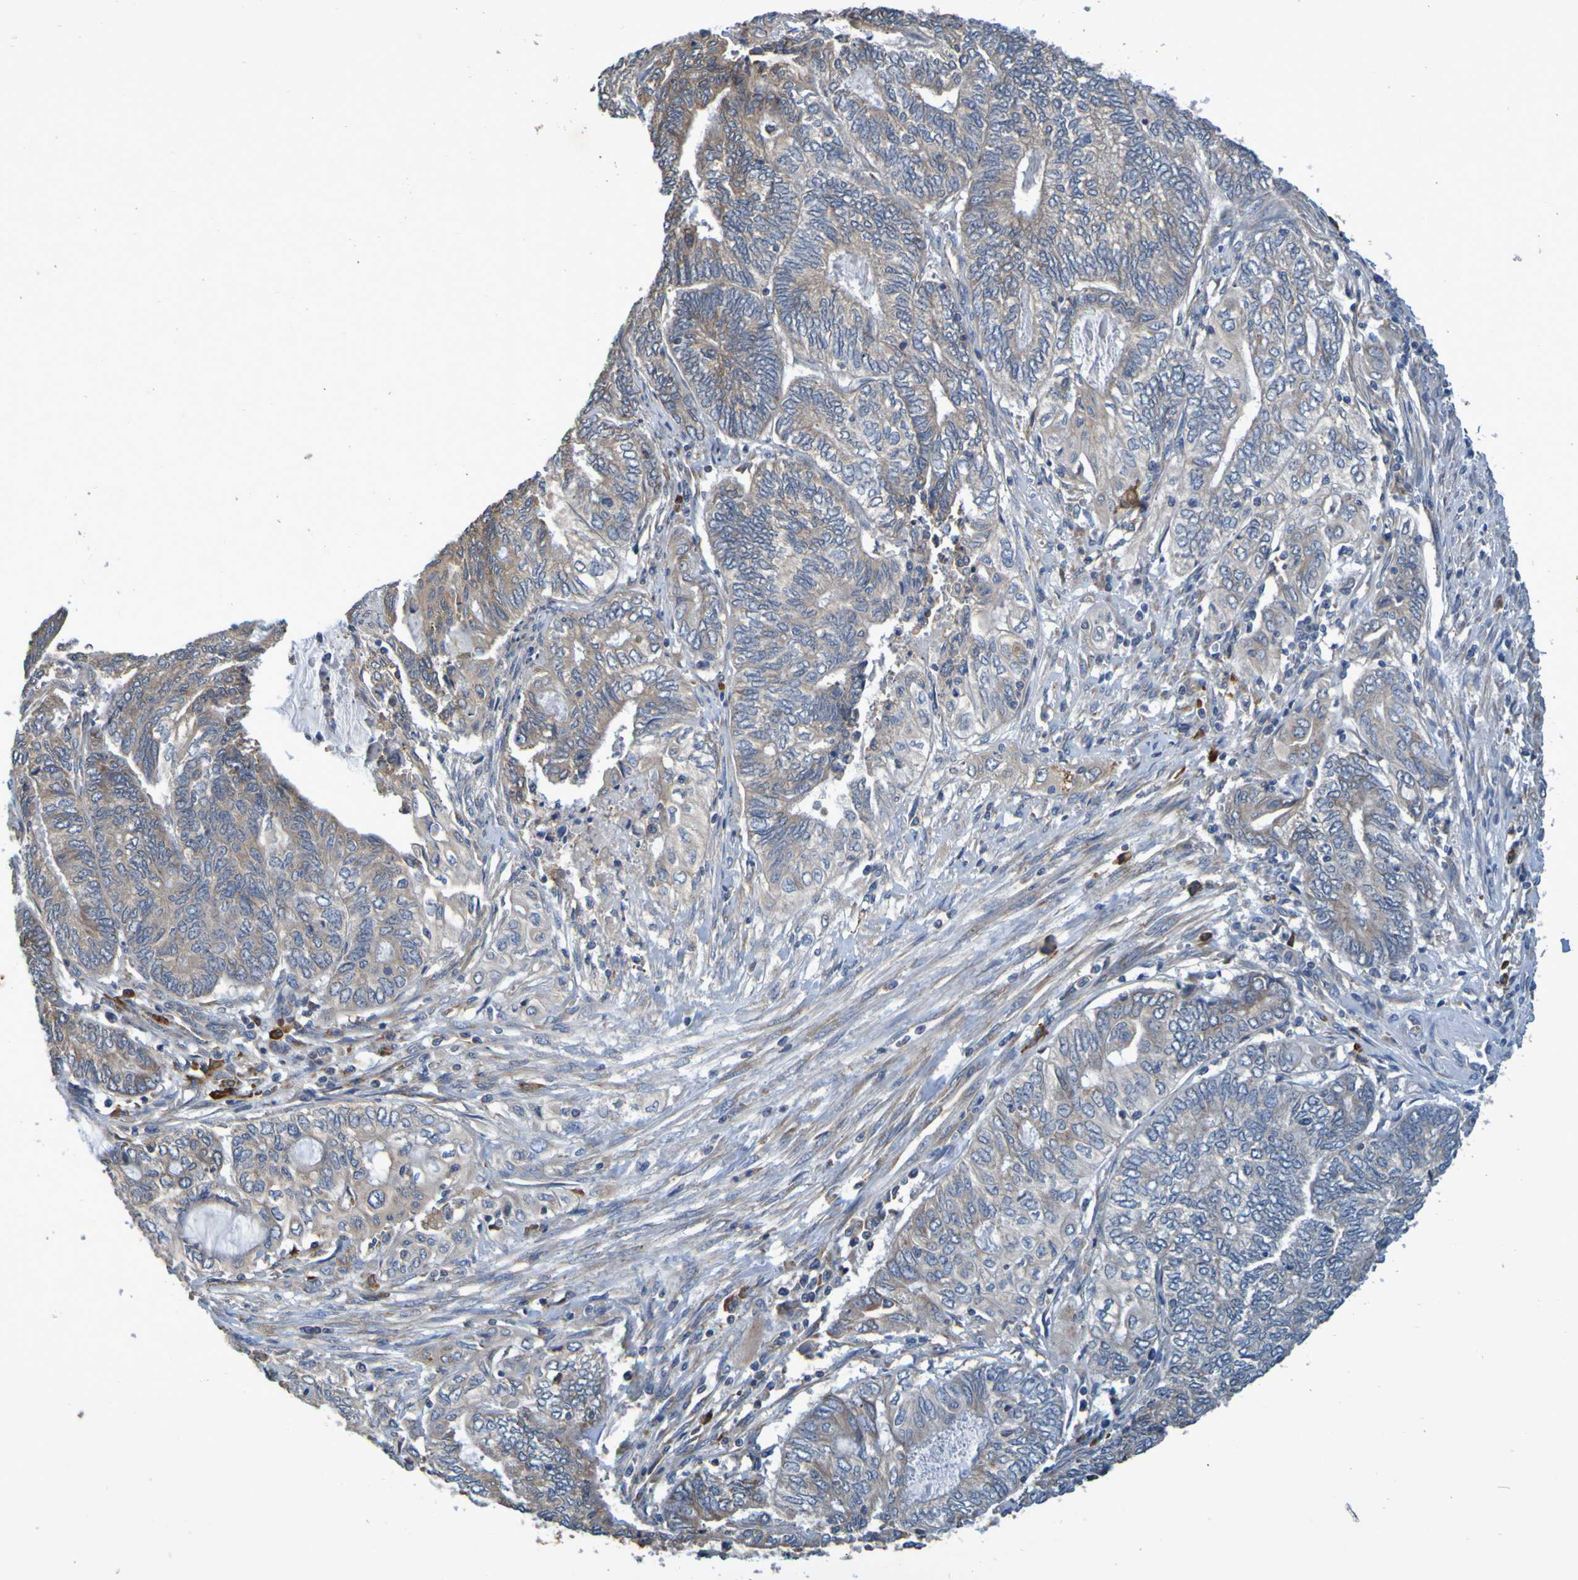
{"staining": {"intensity": "weak", "quantity": ">75%", "location": "cytoplasmic/membranous"}, "tissue": "endometrial cancer", "cell_type": "Tumor cells", "image_type": "cancer", "snomed": [{"axis": "morphology", "description": "Adenocarcinoma, NOS"}, {"axis": "topography", "description": "Uterus"}, {"axis": "topography", "description": "Endometrium"}], "caption": "Immunohistochemical staining of endometrial cancer (adenocarcinoma) demonstrates low levels of weak cytoplasmic/membranous staining in about >75% of tumor cells.", "gene": "CLDN18", "patient": {"sex": "female", "age": 70}}